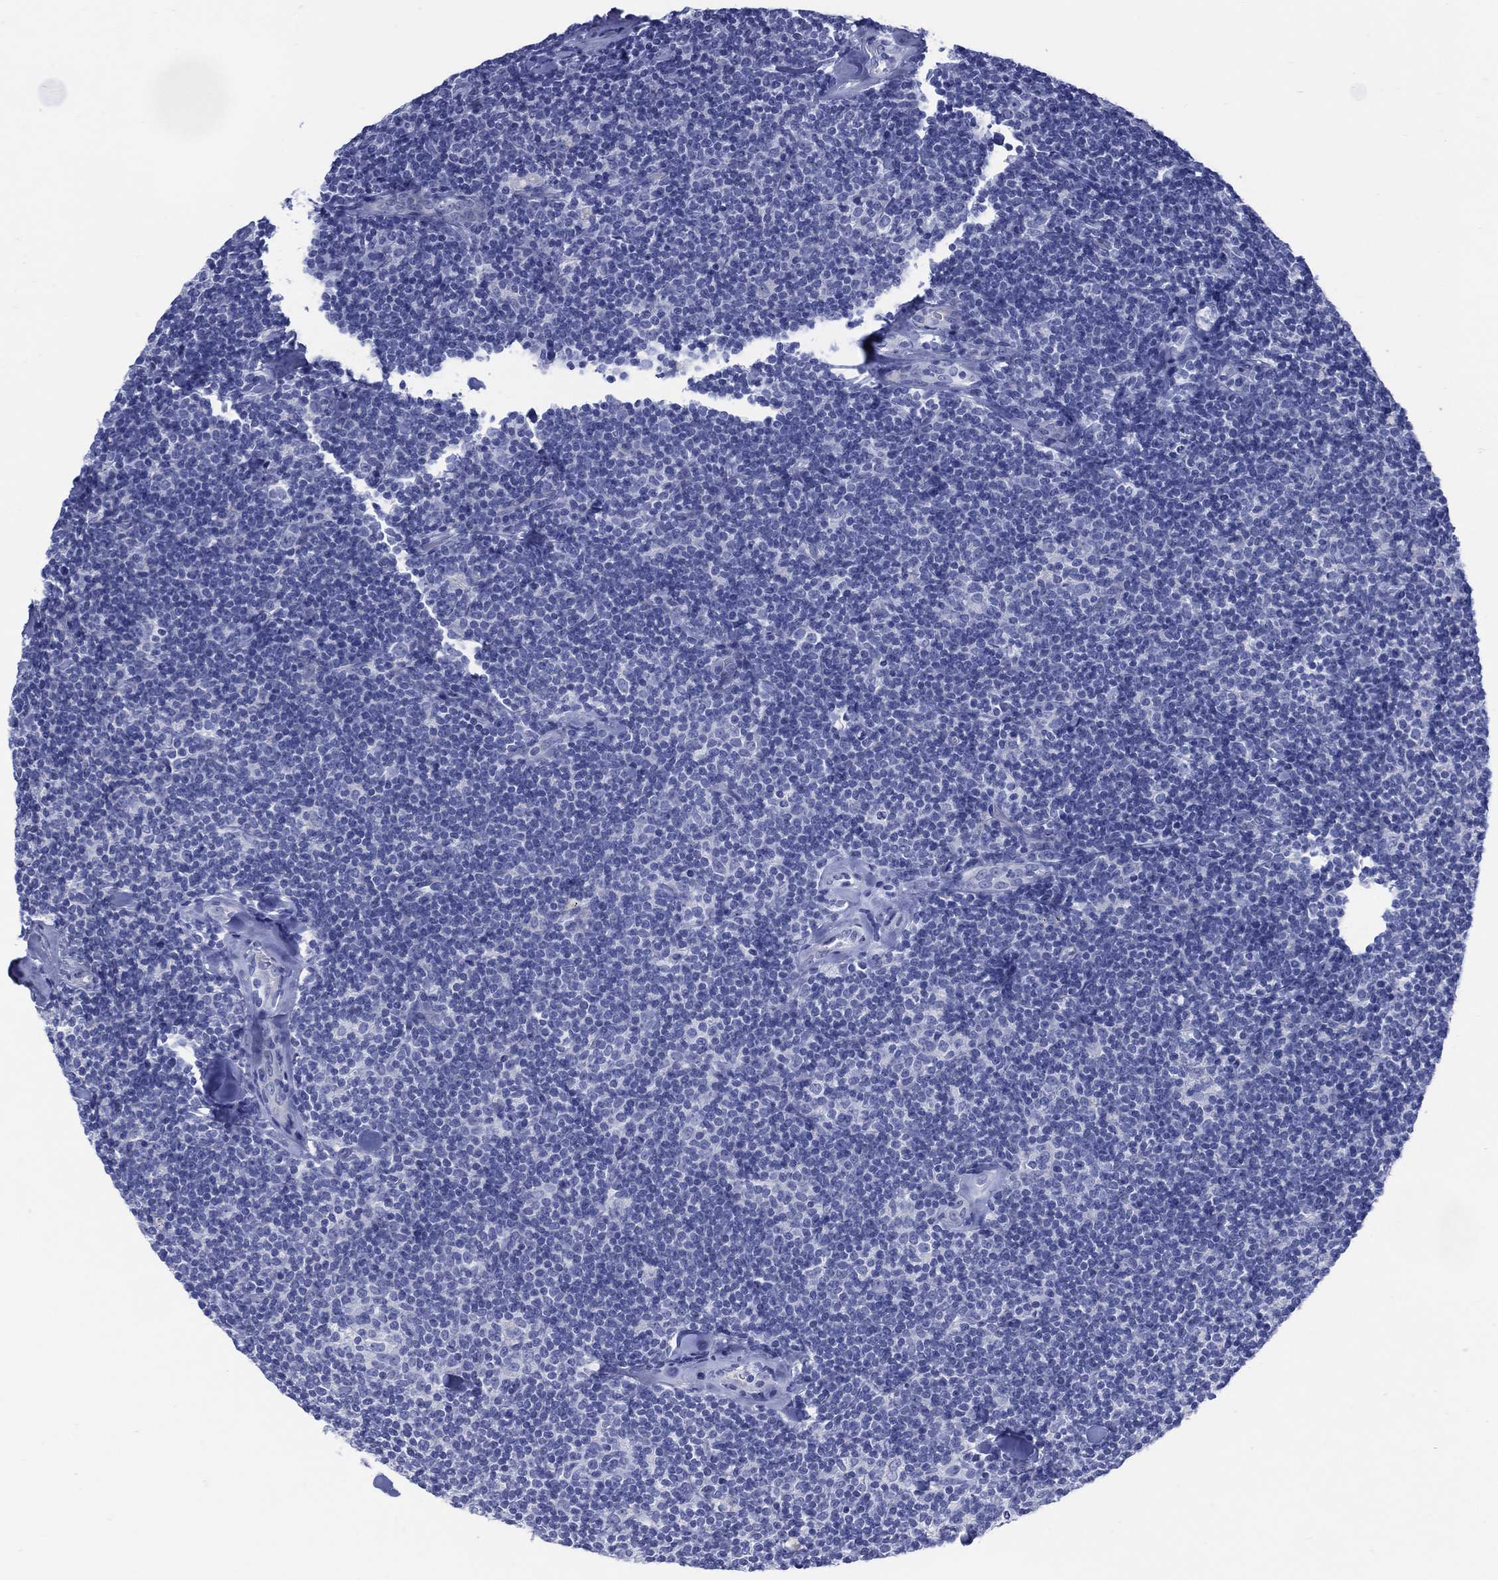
{"staining": {"intensity": "negative", "quantity": "none", "location": "none"}, "tissue": "lymphoma", "cell_type": "Tumor cells", "image_type": "cancer", "snomed": [{"axis": "morphology", "description": "Malignant lymphoma, non-Hodgkin's type, Low grade"}, {"axis": "topography", "description": "Lymph node"}], "caption": "Immunohistochemistry (IHC) of human malignant lymphoma, non-Hodgkin's type (low-grade) displays no expression in tumor cells. (Brightfield microscopy of DAB (3,3'-diaminobenzidine) immunohistochemistry at high magnification).", "gene": "LRRD1", "patient": {"sex": "female", "age": 56}}